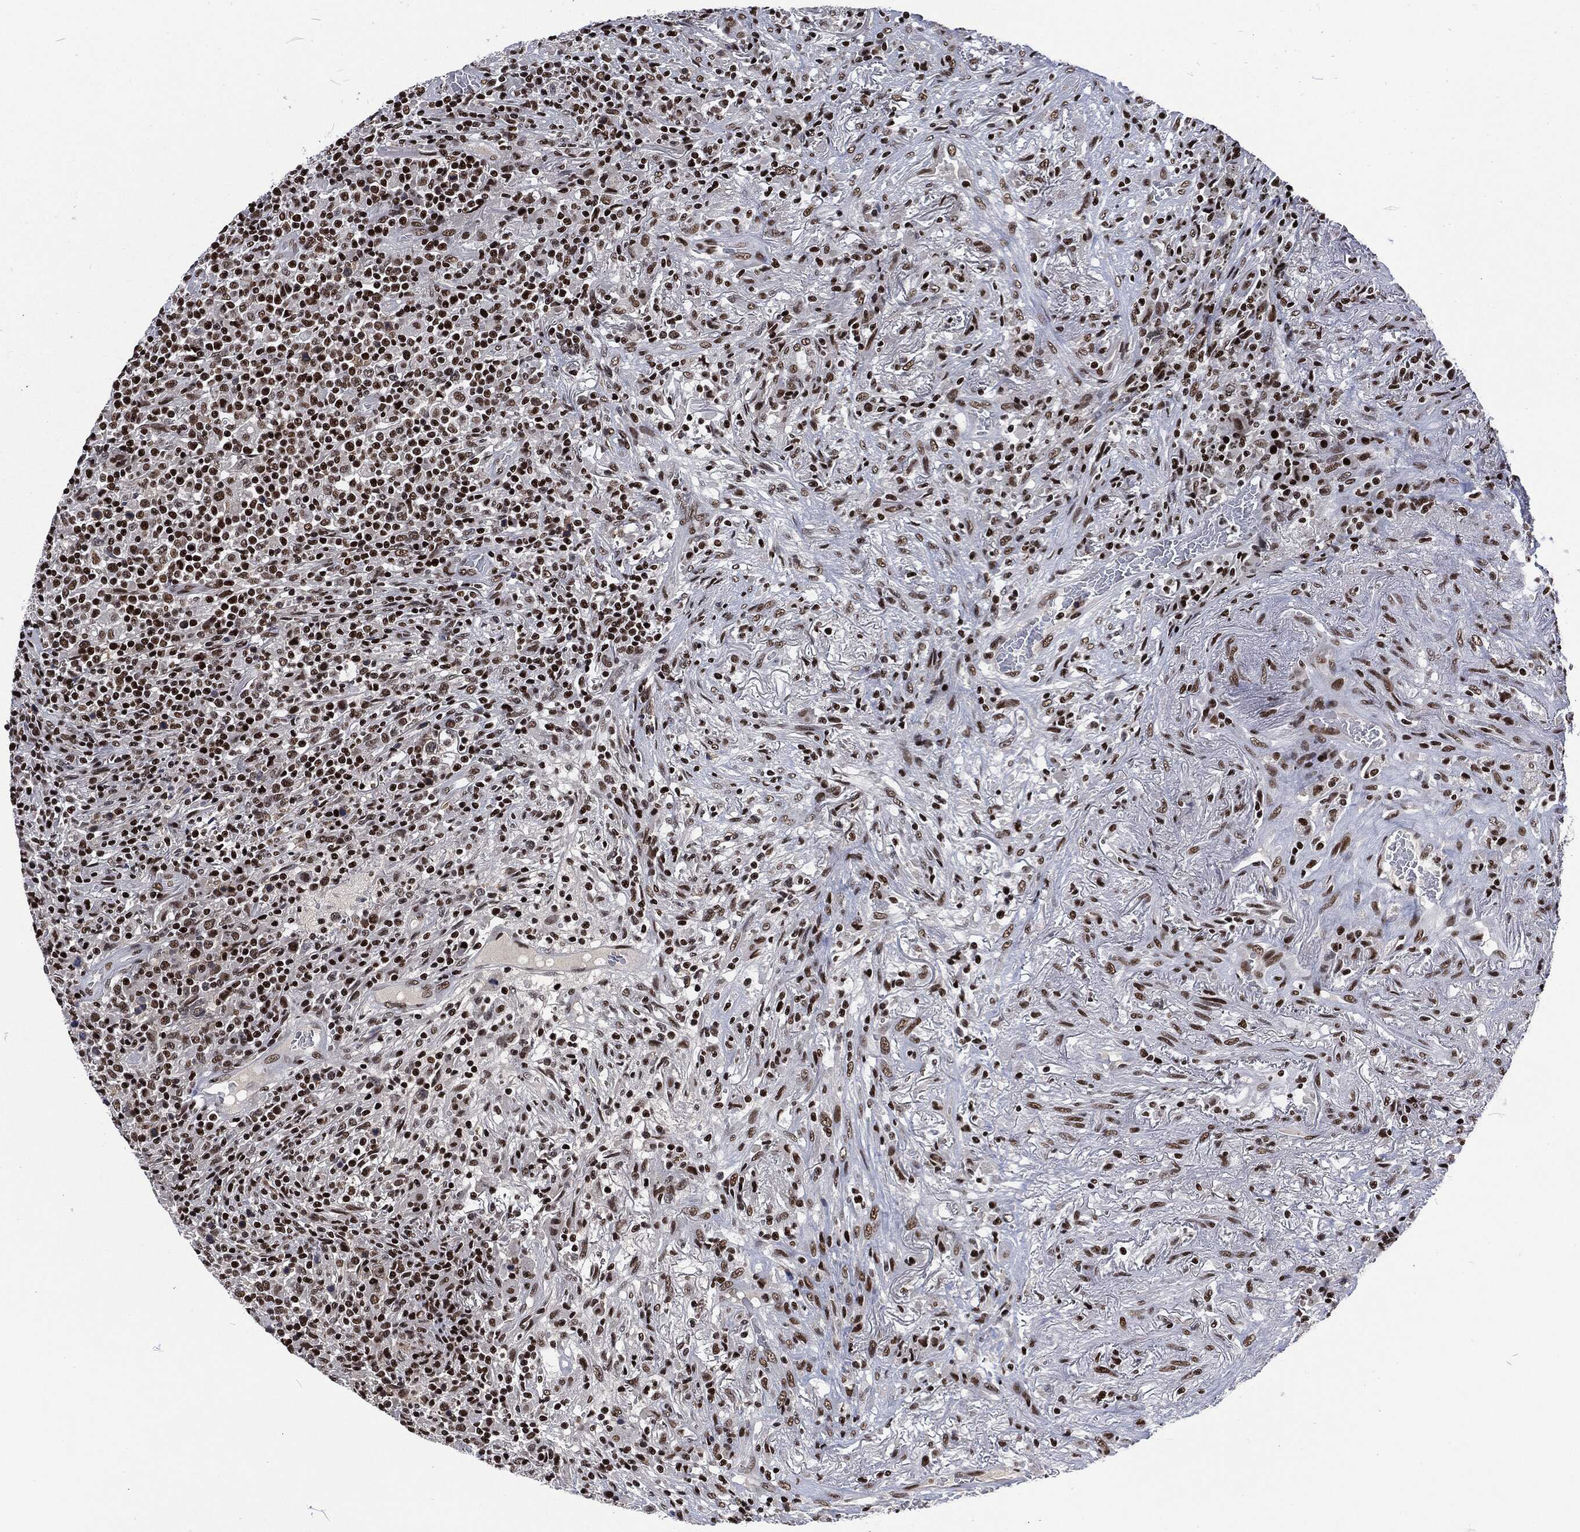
{"staining": {"intensity": "strong", "quantity": "25%-75%", "location": "nuclear"}, "tissue": "lymphoma", "cell_type": "Tumor cells", "image_type": "cancer", "snomed": [{"axis": "morphology", "description": "Malignant lymphoma, non-Hodgkin's type, High grade"}, {"axis": "topography", "description": "Lung"}], "caption": "High-grade malignant lymphoma, non-Hodgkin's type stained with a brown dye exhibits strong nuclear positive expression in about 25%-75% of tumor cells.", "gene": "DCPS", "patient": {"sex": "male", "age": 79}}